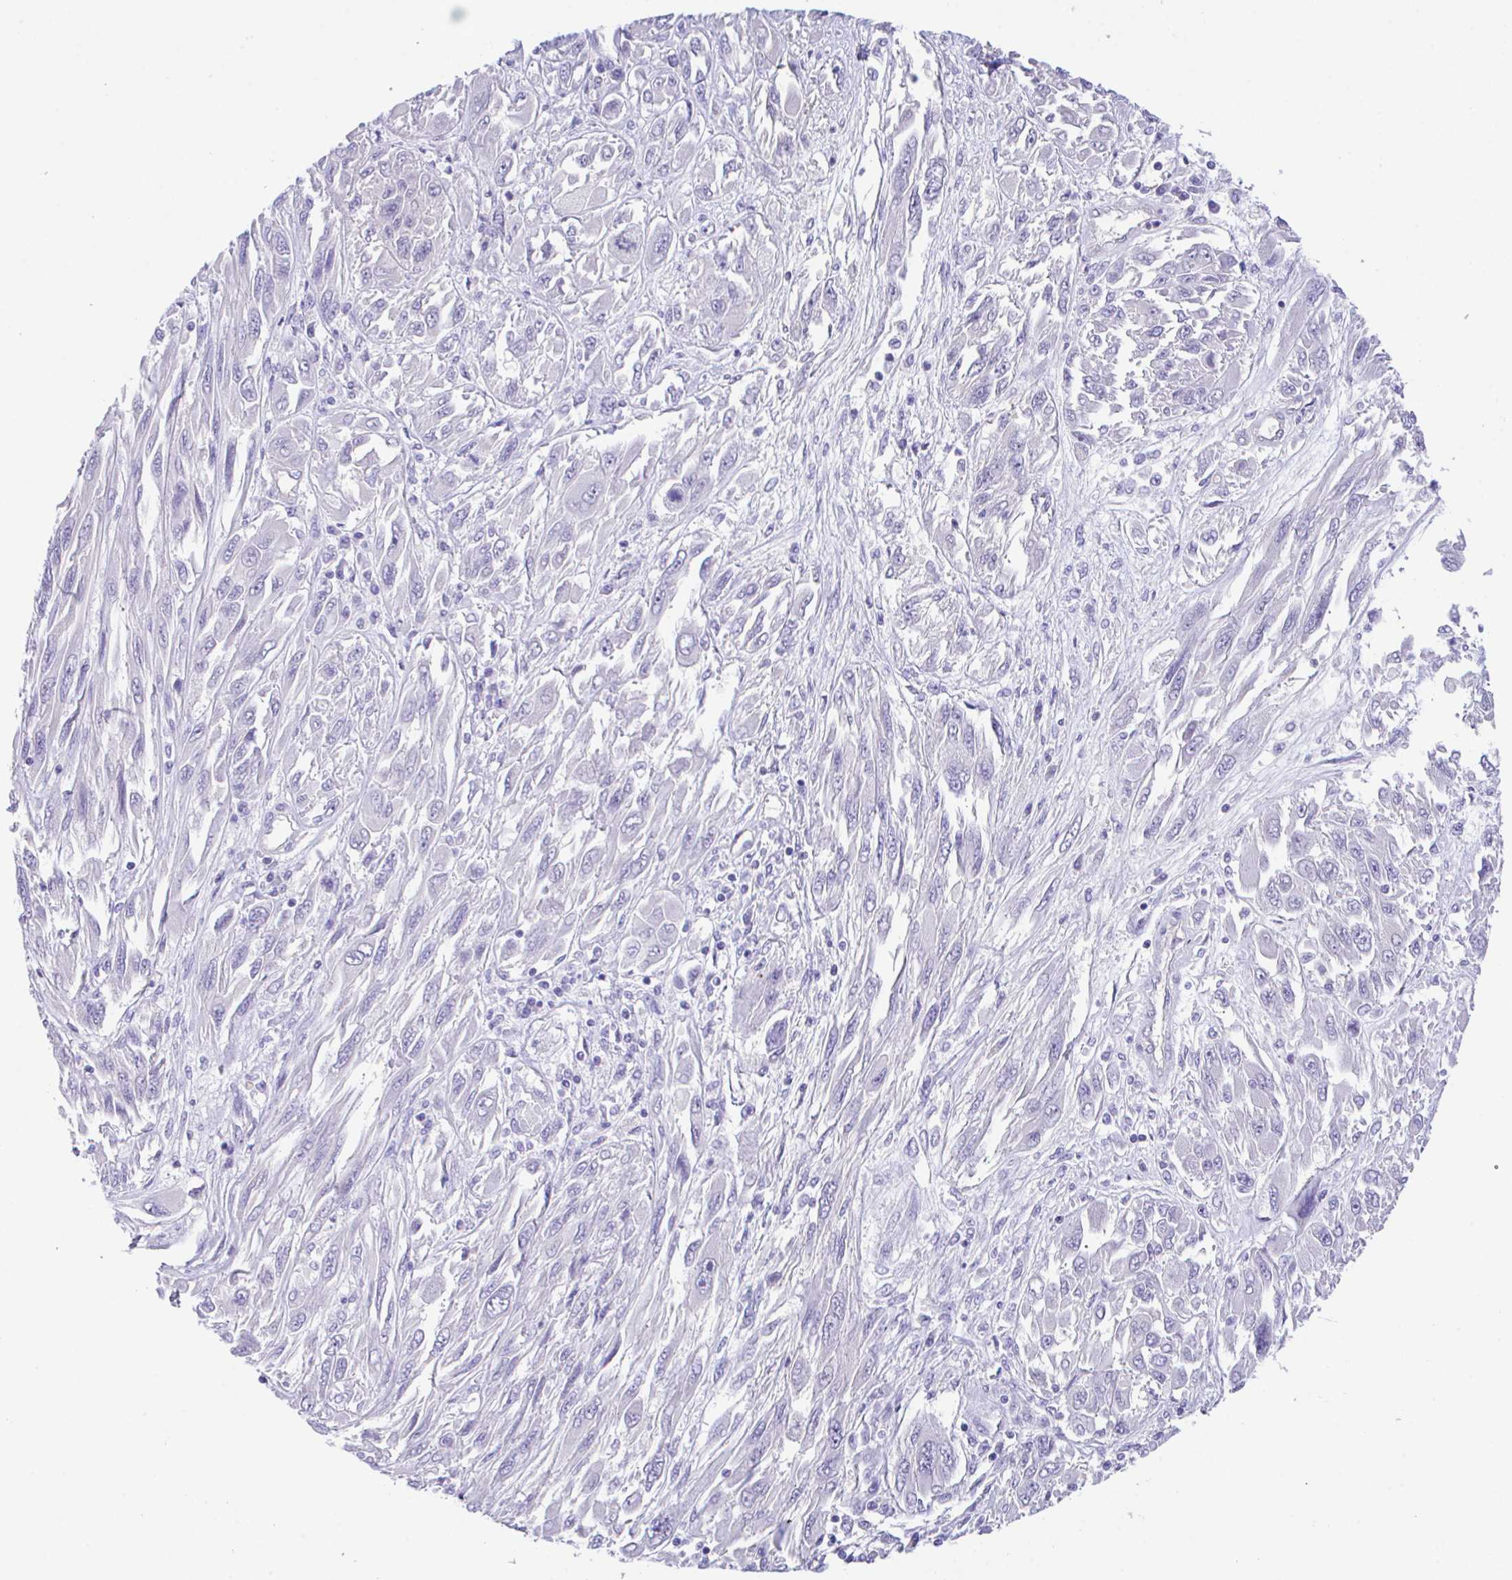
{"staining": {"intensity": "negative", "quantity": "none", "location": "none"}, "tissue": "melanoma", "cell_type": "Tumor cells", "image_type": "cancer", "snomed": [{"axis": "morphology", "description": "Malignant melanoma, NOS"}, {"axis": "topography", "description": "Skin"}], "caption": "Immunohistochemistry (IHC) of melanoma reveals no expression in tumor cells.", "gene": "HACD4", "patient": {"sex": "female", "age": 91}}